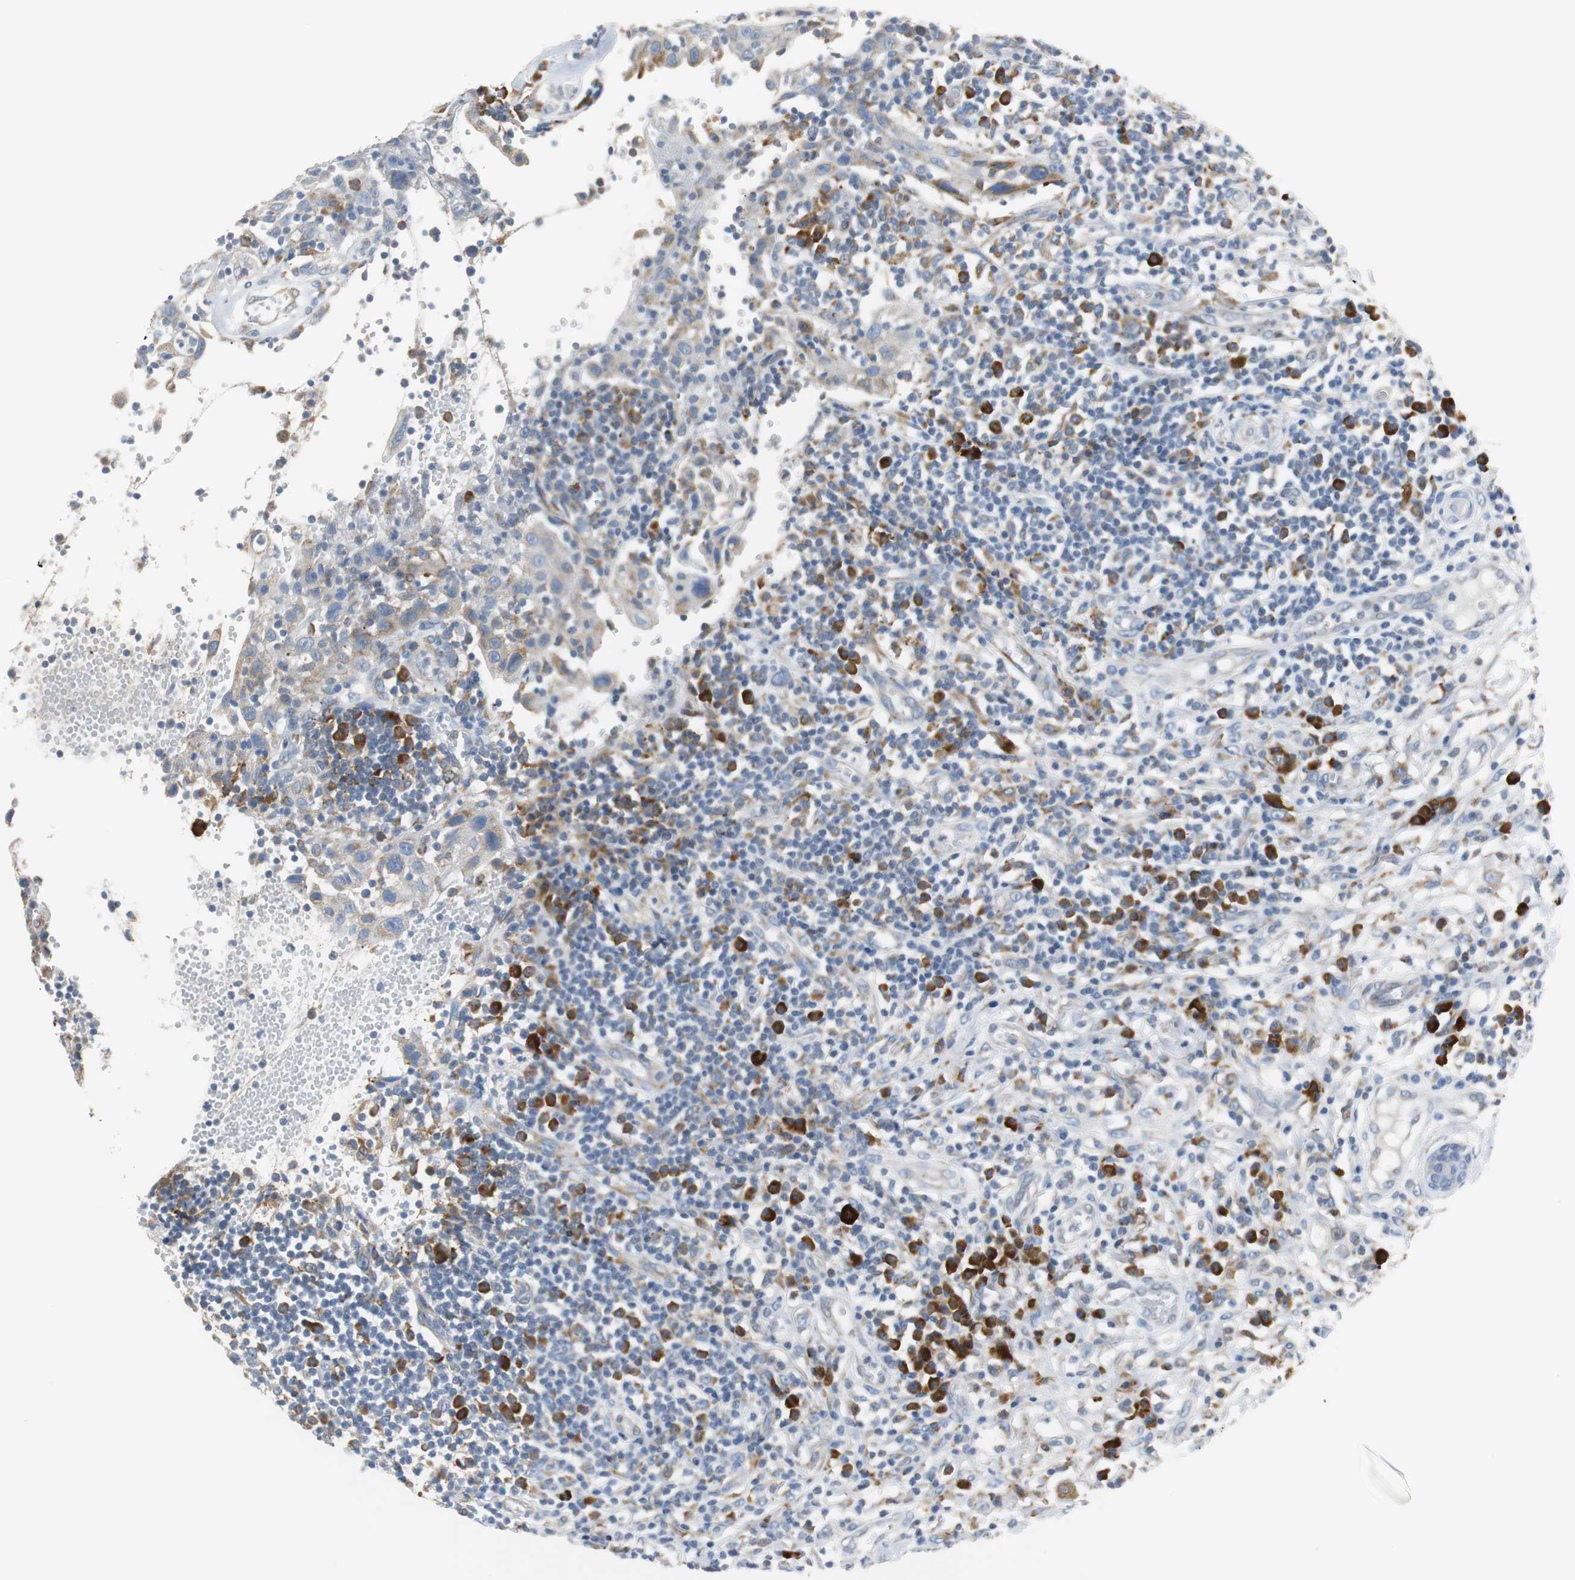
{"staining": {"intensity": "weak", "quantity": "<25%", "location": "cytoplasmic/membranous"}, "tissue": "thyroid cancer", "cell_type": "Tumor cells", "image_type": "cancer", "snomed": [{"axis": "morphology", "description": "Carcinoma, NOS"}, {"axis": "topography", "description": "Thyroid gland"}], "caption": "Image shows no protein positivity in tumor cells of carcinoma (thyroid) tissue. (Stains: DAB (3,3'-diaminobenzidine) IHC with hematoxylin counter stain, Microscopy: brightfield microscopy at high magnification).", "gene": "PDIA4", "patient": {"sex": "female", "age": 77}}